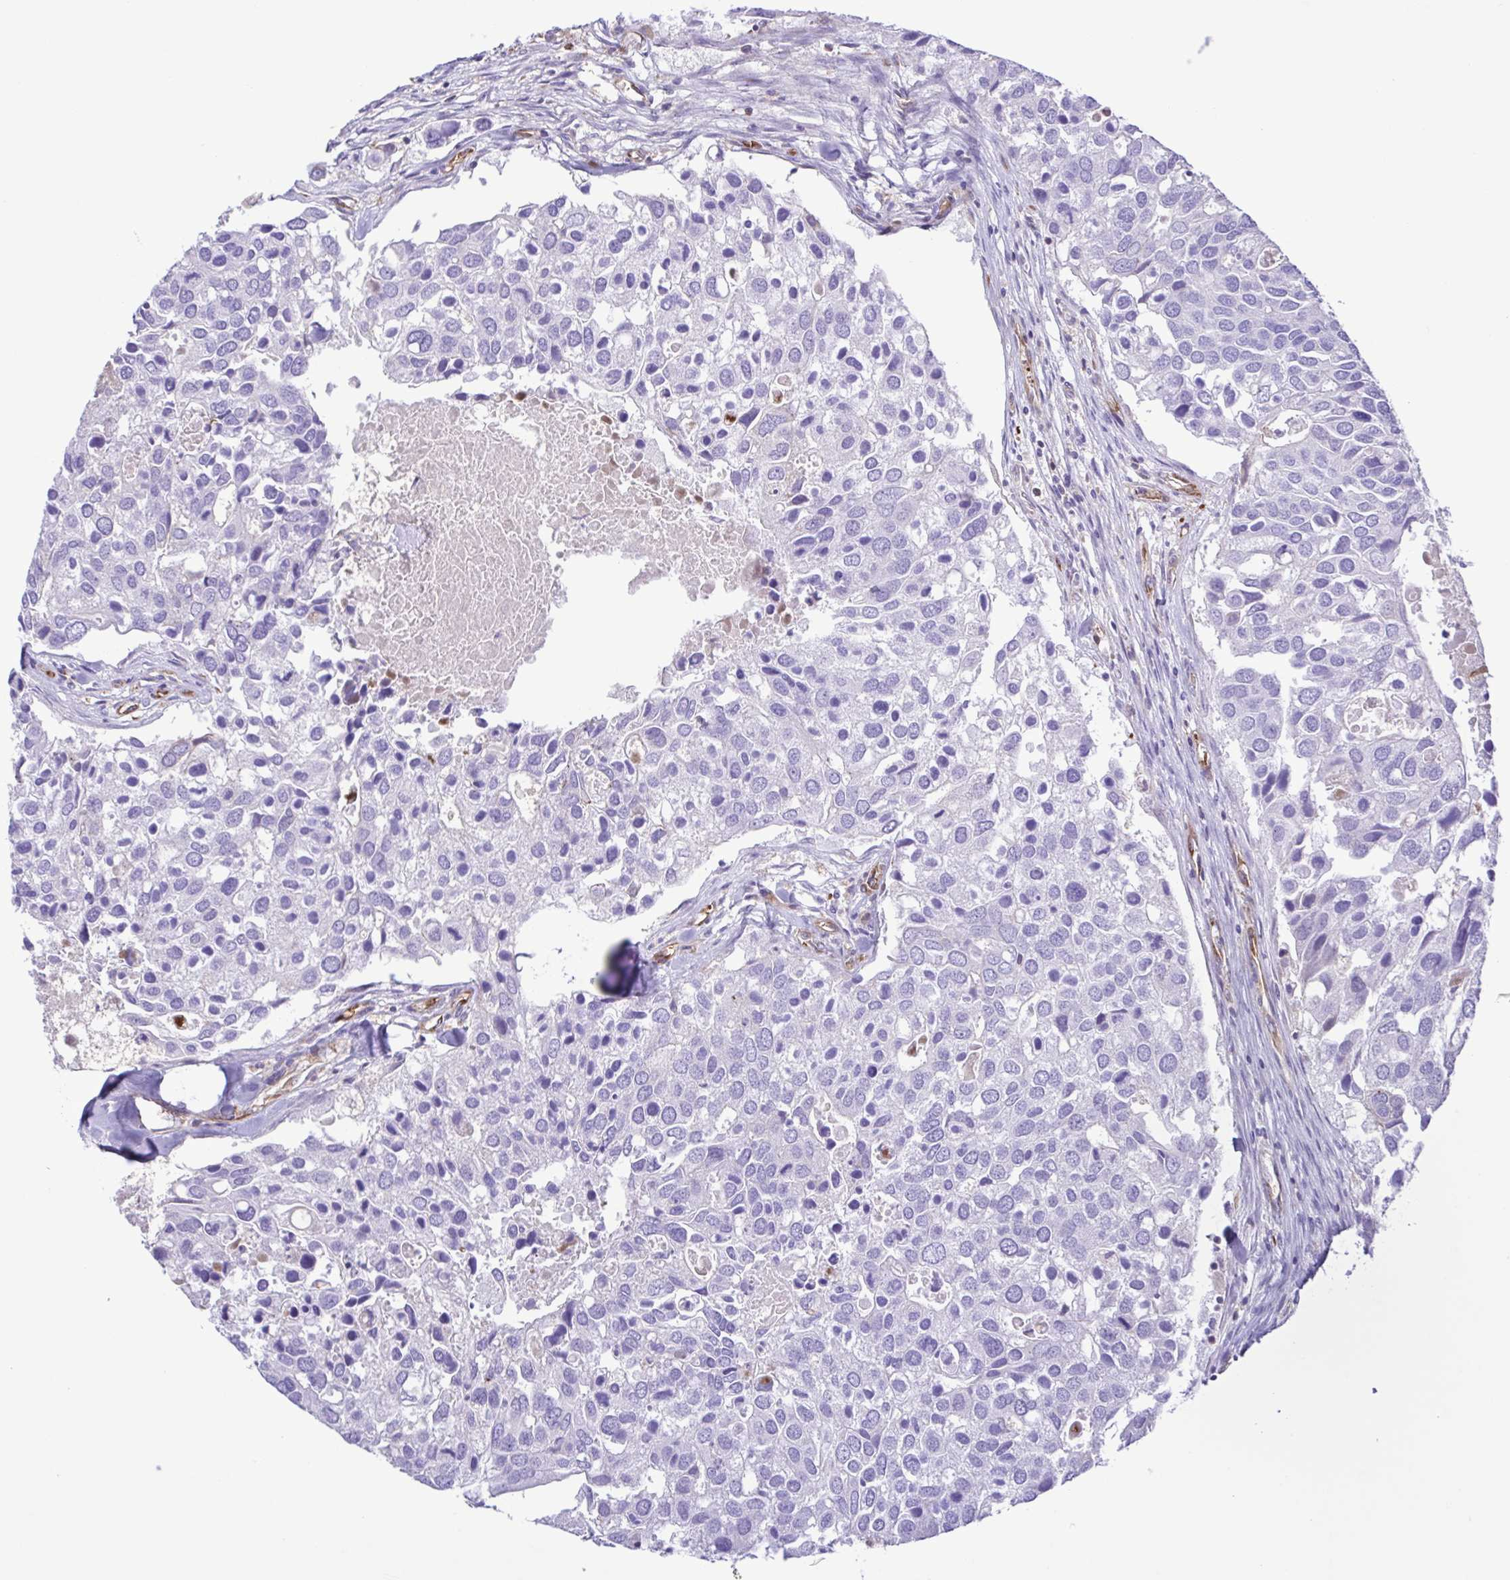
{"staining": {"intensity": "negative", "quantity": "none", "location": "none"}, "tissue": "breast cancer", "cell_type": "Tumor cells", "image_type": "cancer", "snomed": [{"axis": "morphology", "description": "Duct carcinoma"}, {"axis": "topography", "description": "Breast"}], "caption": "Tumor cells are negative for protein expression in human breast cancer (intraductal carcinoma).", "gene": "FLT1", "patient": {"sex": "female", "age": 83}}